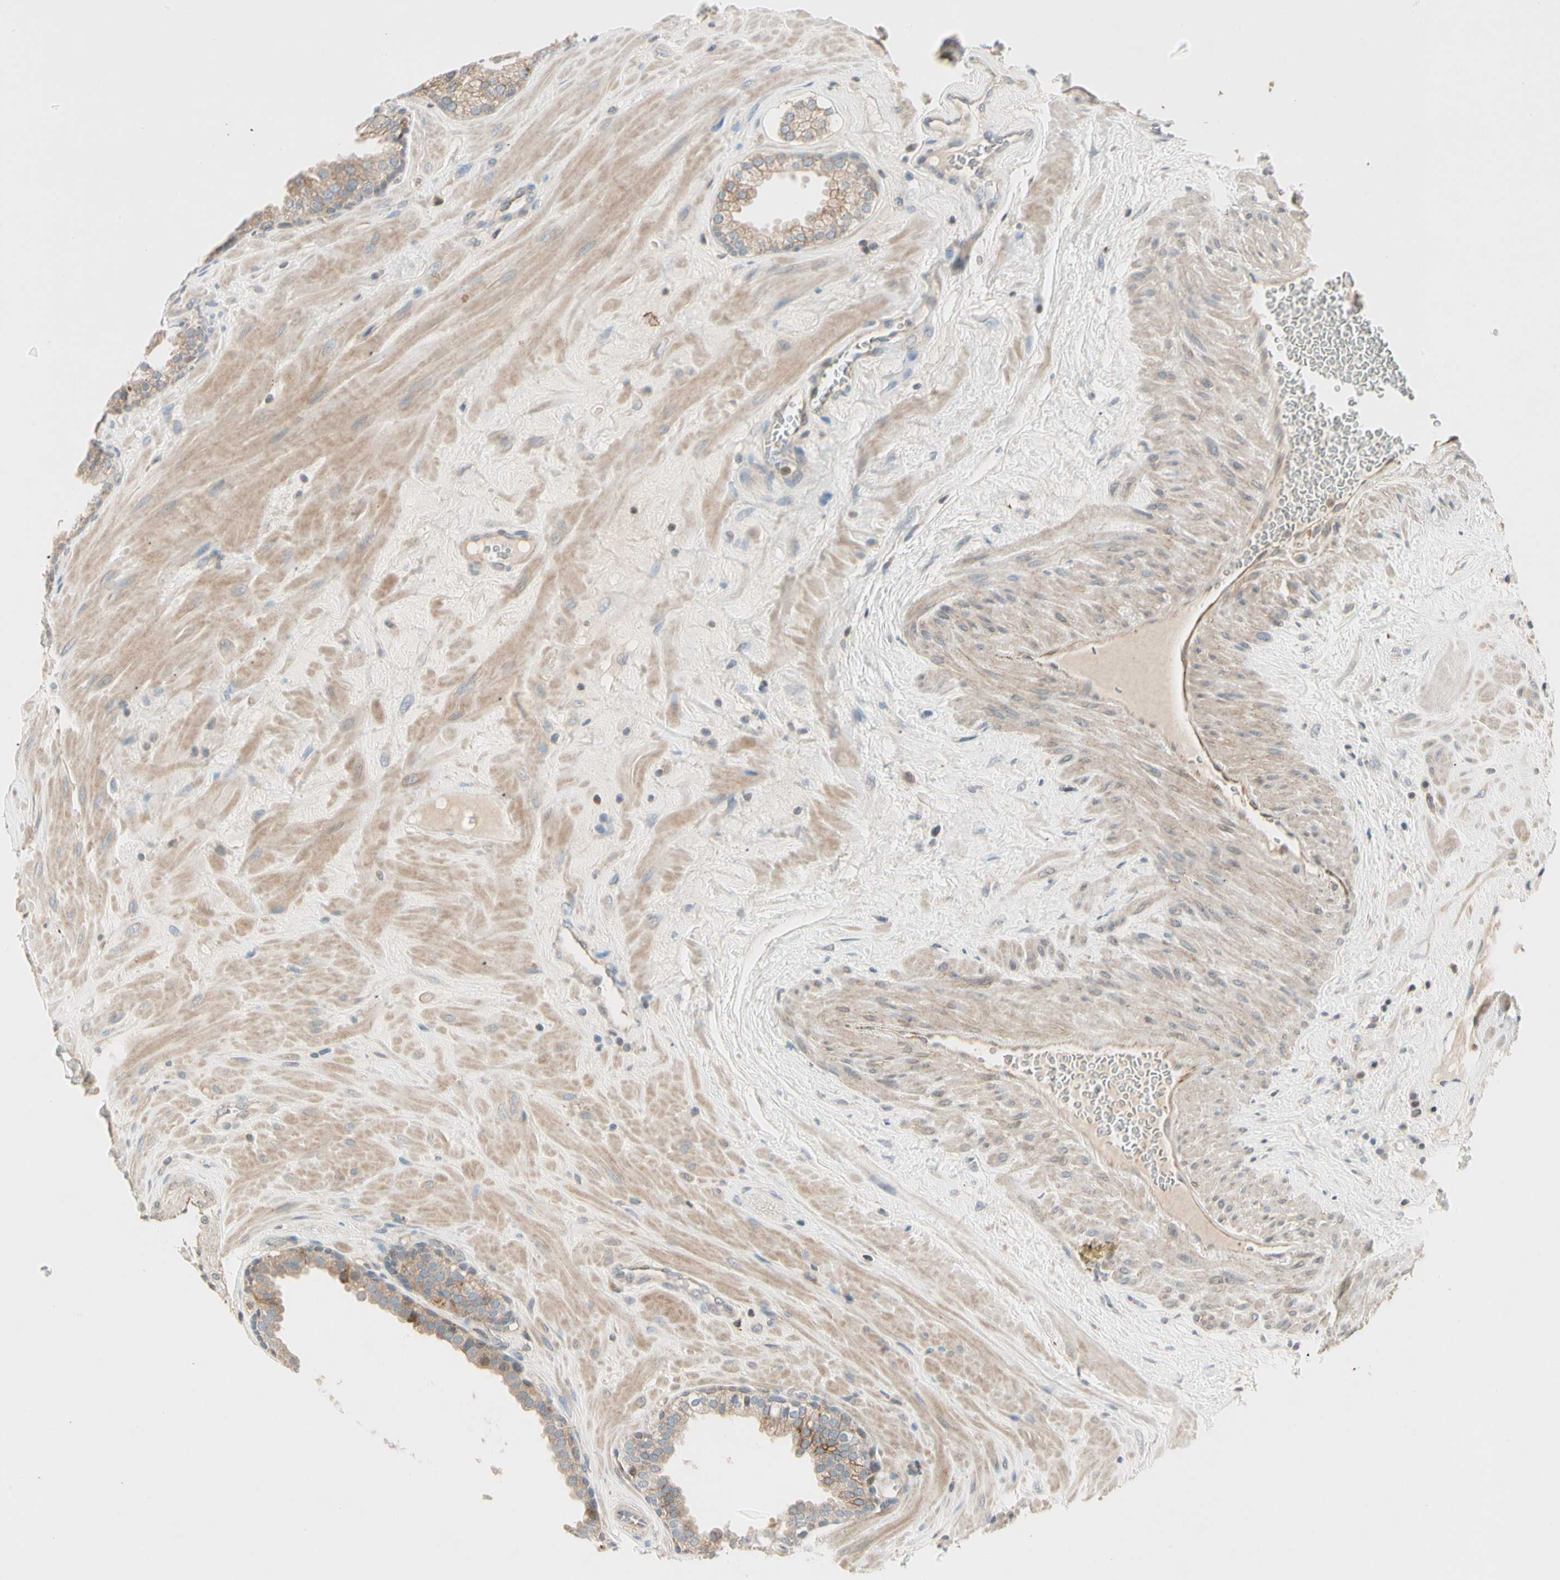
{"staining": {"intensity": "weak", "quantity": ">75%", "location": "cytoplasmic/membranous"}, "tissue": "prostate", "cell_type": "Glandular cells", "image_type": "normal", "snomed": [{"axis": "morphology", "description": "Normal tissue, NOS"}, {"axis": "topography", "description": "Prostate"}], "caption": "Immunohistochemical staining of normal prostate exhibits low levels of weak cytoplasmic/membranous staining in approximately >75% of glandular cells.", "gene": "CDH6", "patient": {"sex": "male", "age": 51}}